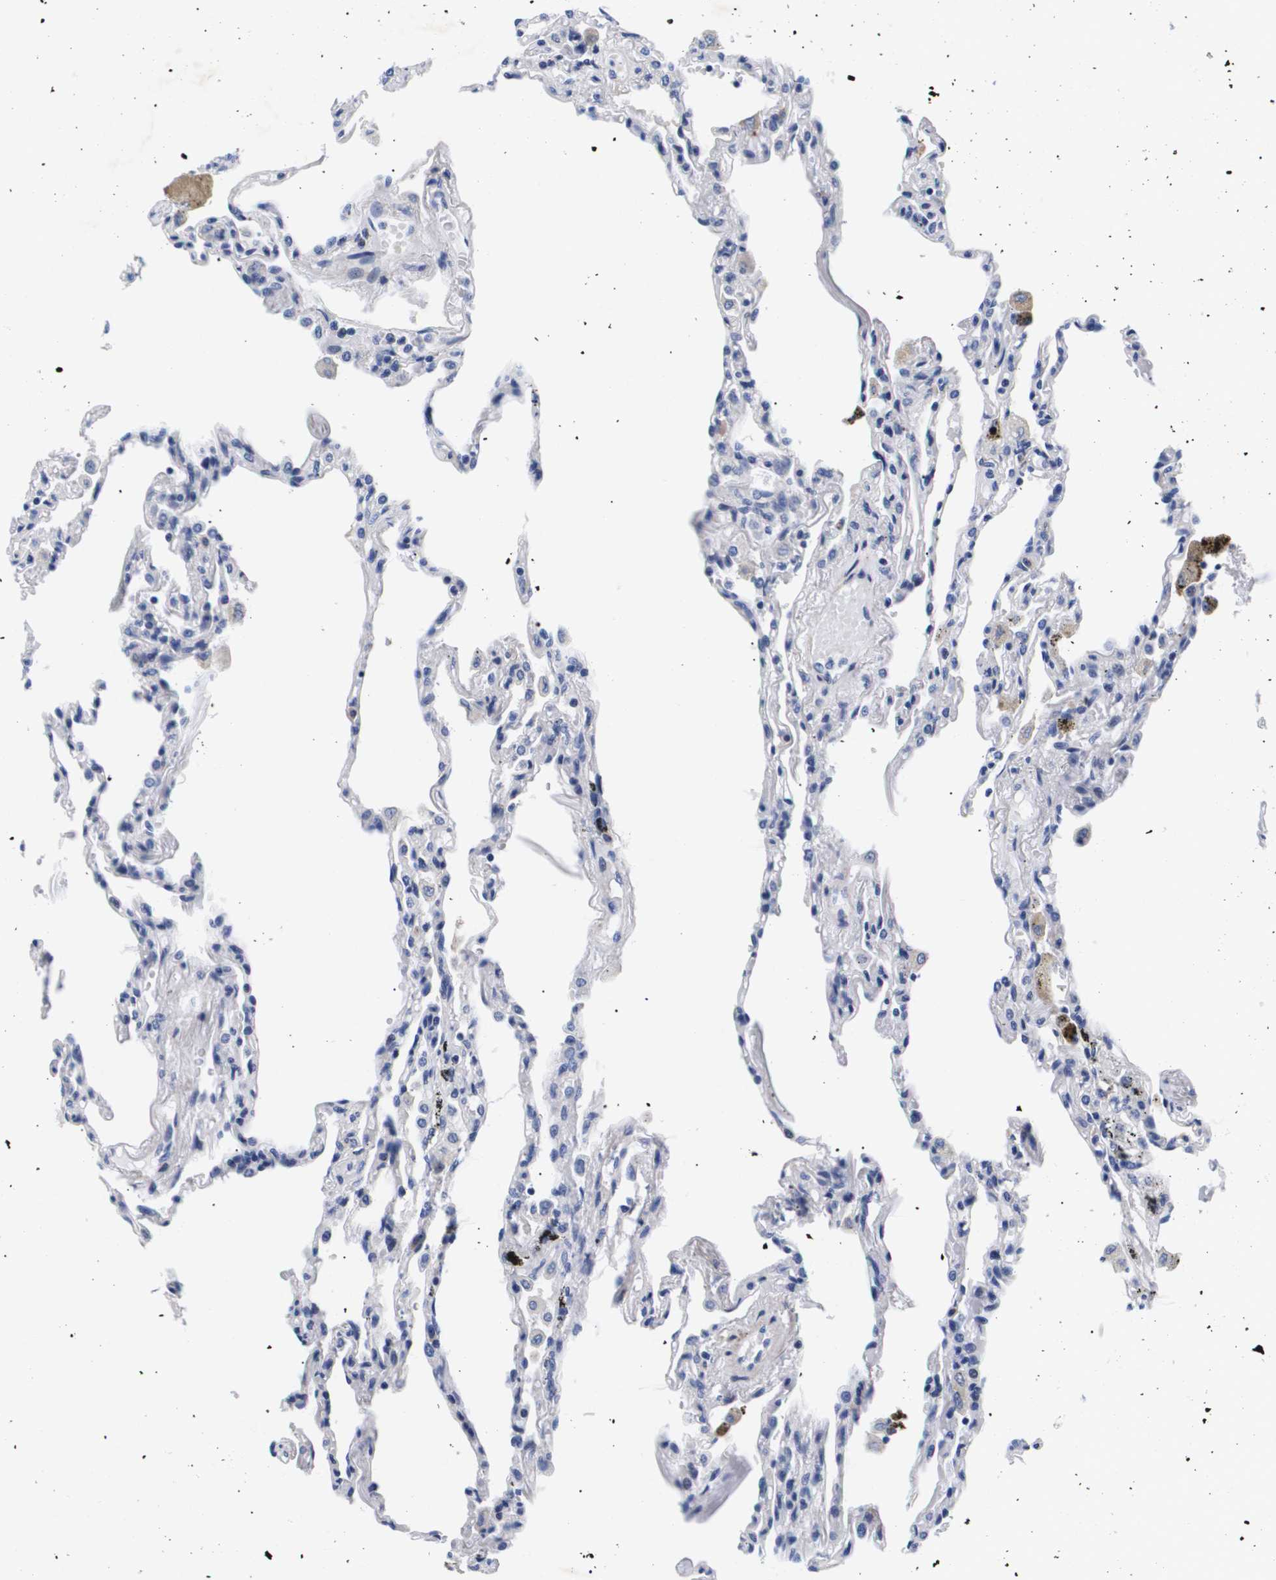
{"staining": {"intensity": "negative", "quantity": "none", "location": "none"}, "tissue": "lung", "cell_type": "Alveolar cells", "image_type": "normal", "snomed": [{"axis": "morphology", "description": "Normal tissue, NOS"}, {"axis": "topography", "description": "Lung"}], "caption": "IHC of normal lung displays no expression in alveolar cells. Brightfield microscopy of immunohistochemistry (IHC) stained with DAB (brown) and hematoxylin (blue), captured at high magnification.", "gene": "SHD", "patient": {"sex": "male", "age": 59}}